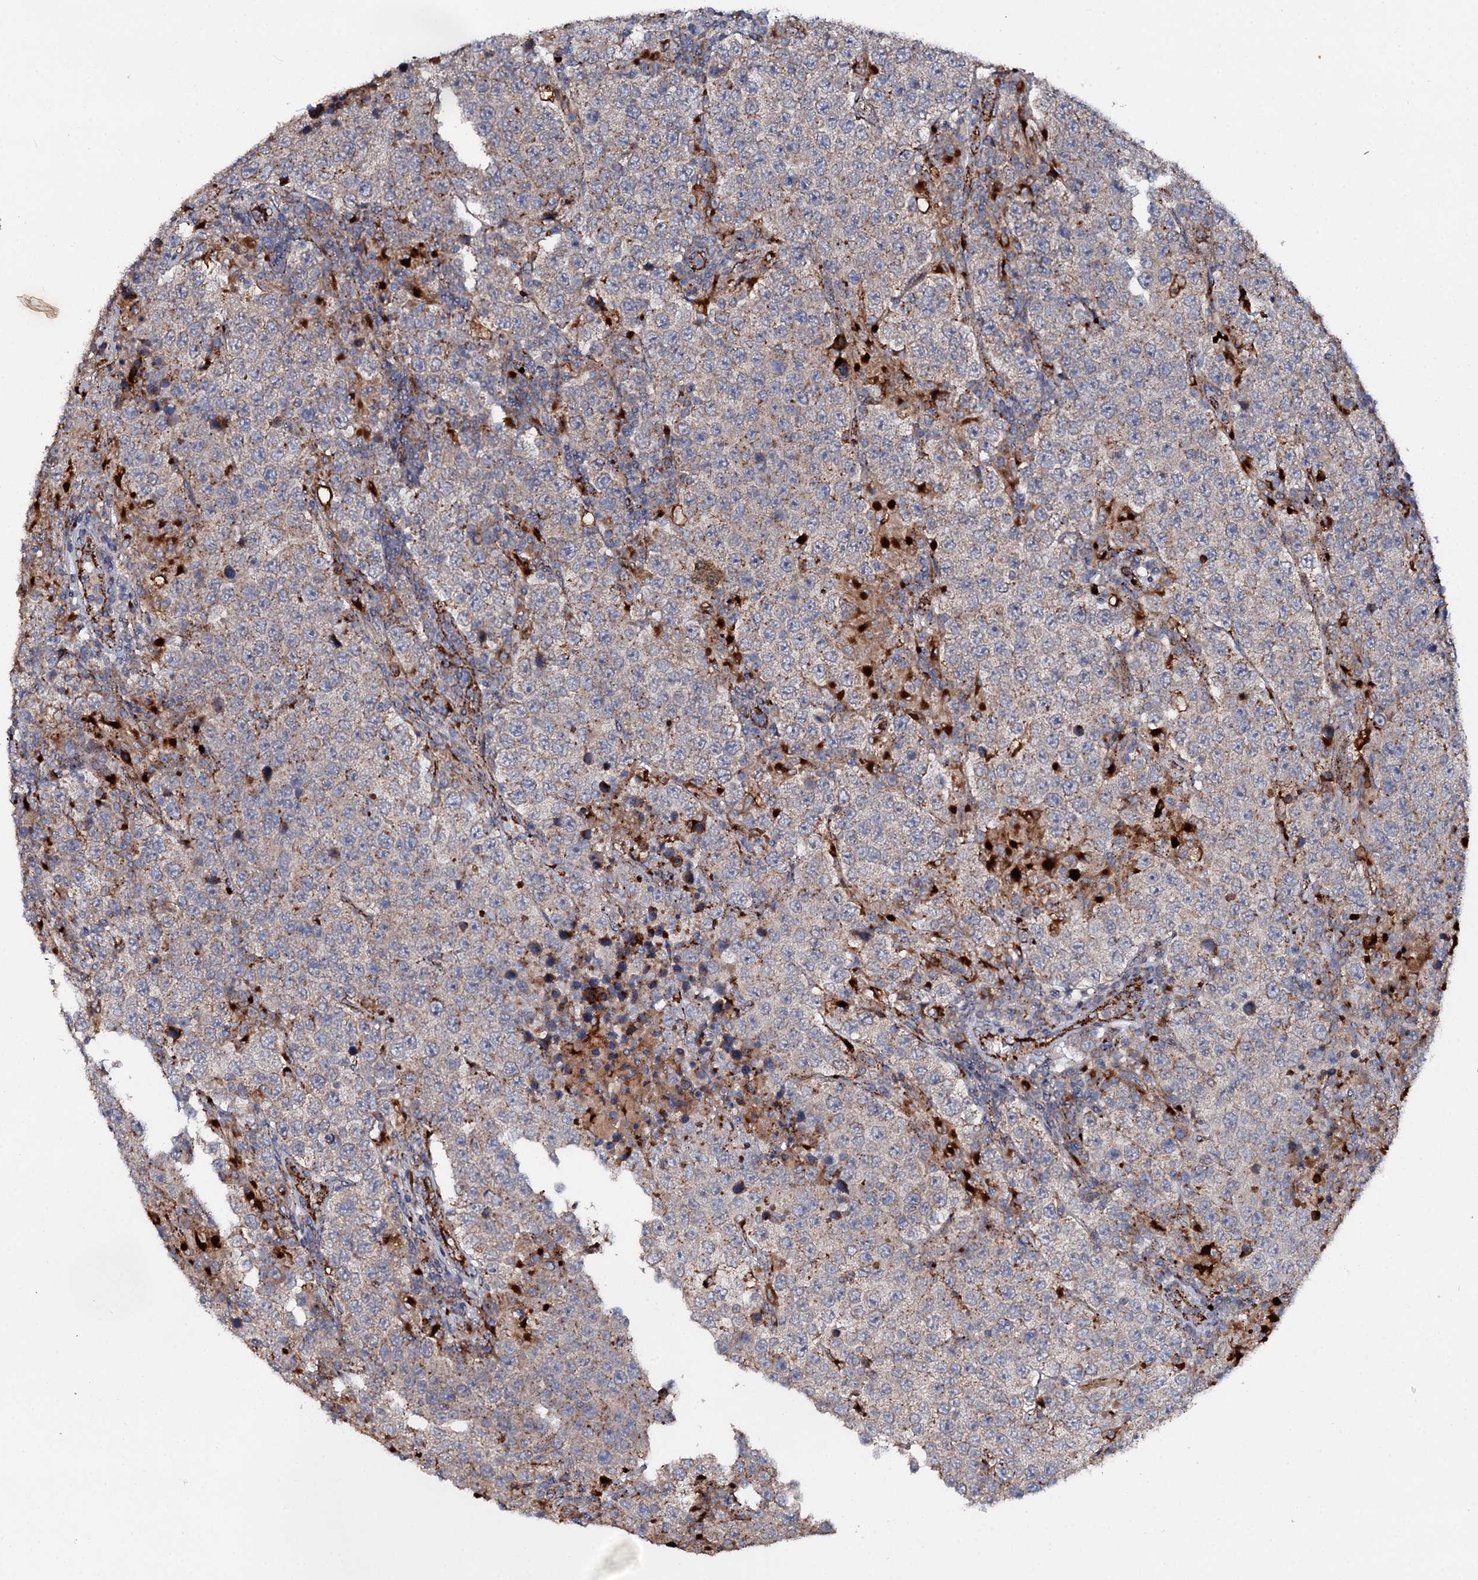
{"staining": {"intensity": "weak", "quantity": "25%-75%", "location": "cytoplasmic/membranous"}, "tissue": "testis cancer", "cell_type": "Tumor cells", "image_type": "cancer", "snomed": [{"axis": "morphology", "description": "Normal tissue, NOS"}, {"axis": "morphology", "description": "Urothelial carcinoma, High grade"}, {"axis": "morphology", "description": "Seminoma, NOS"}, {"axis": "morphology", "description": "Carcinoma, Embryonal, NOS"}, {"axis": "topography", "description": "Urinary bladder"}, {"axis": "topography", "description": "Testis"}], "caption": "Testis cancer was stained to show a protein in brown. There is low levels of weak cytoplasmic/membranous staining in about 25%-75% of tumor cells.", "gene": "GBA1", "patient": {"sex": "male", "age": 41}}